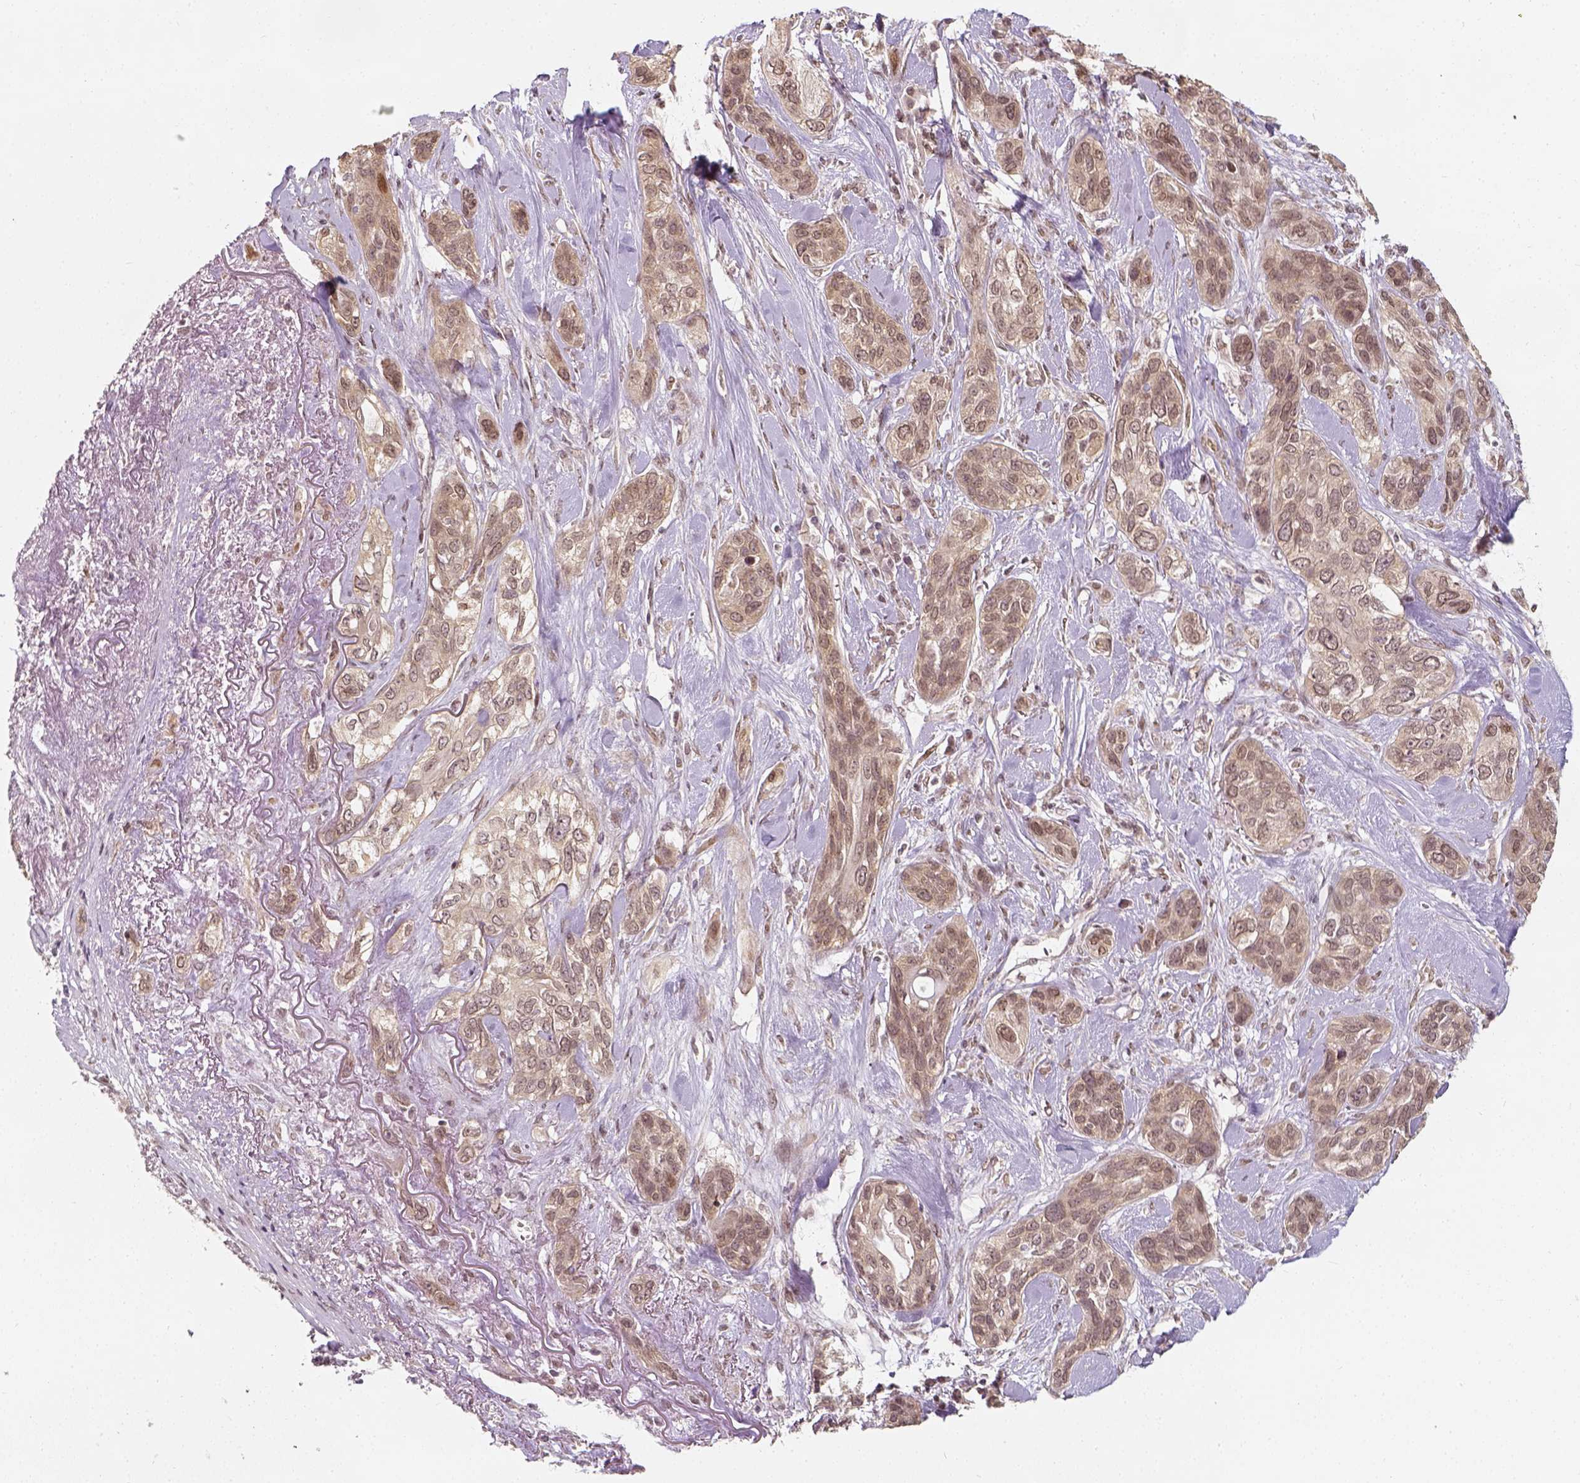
{"staining": {"intensity": "weak", "quantity": ">75%", "location": "cytoplasmic/membranous,nuclear"}, "tissue": "lung cancer", "cell_type": "Tumor cells", "image_type": "cancer", "snomed": [{"axis": "morphology", "description": "Squamous cell carcinoma, NOS"}, {"axis": "topography", "description": "Lung"}], "caption": "Human lung cancer (squamous cell carcinoma) stained with a protein marker demonstrates weak staining in tumor cells.", "gene": "ZMAT3", "patient": {"sex": "female", "age": 70}}